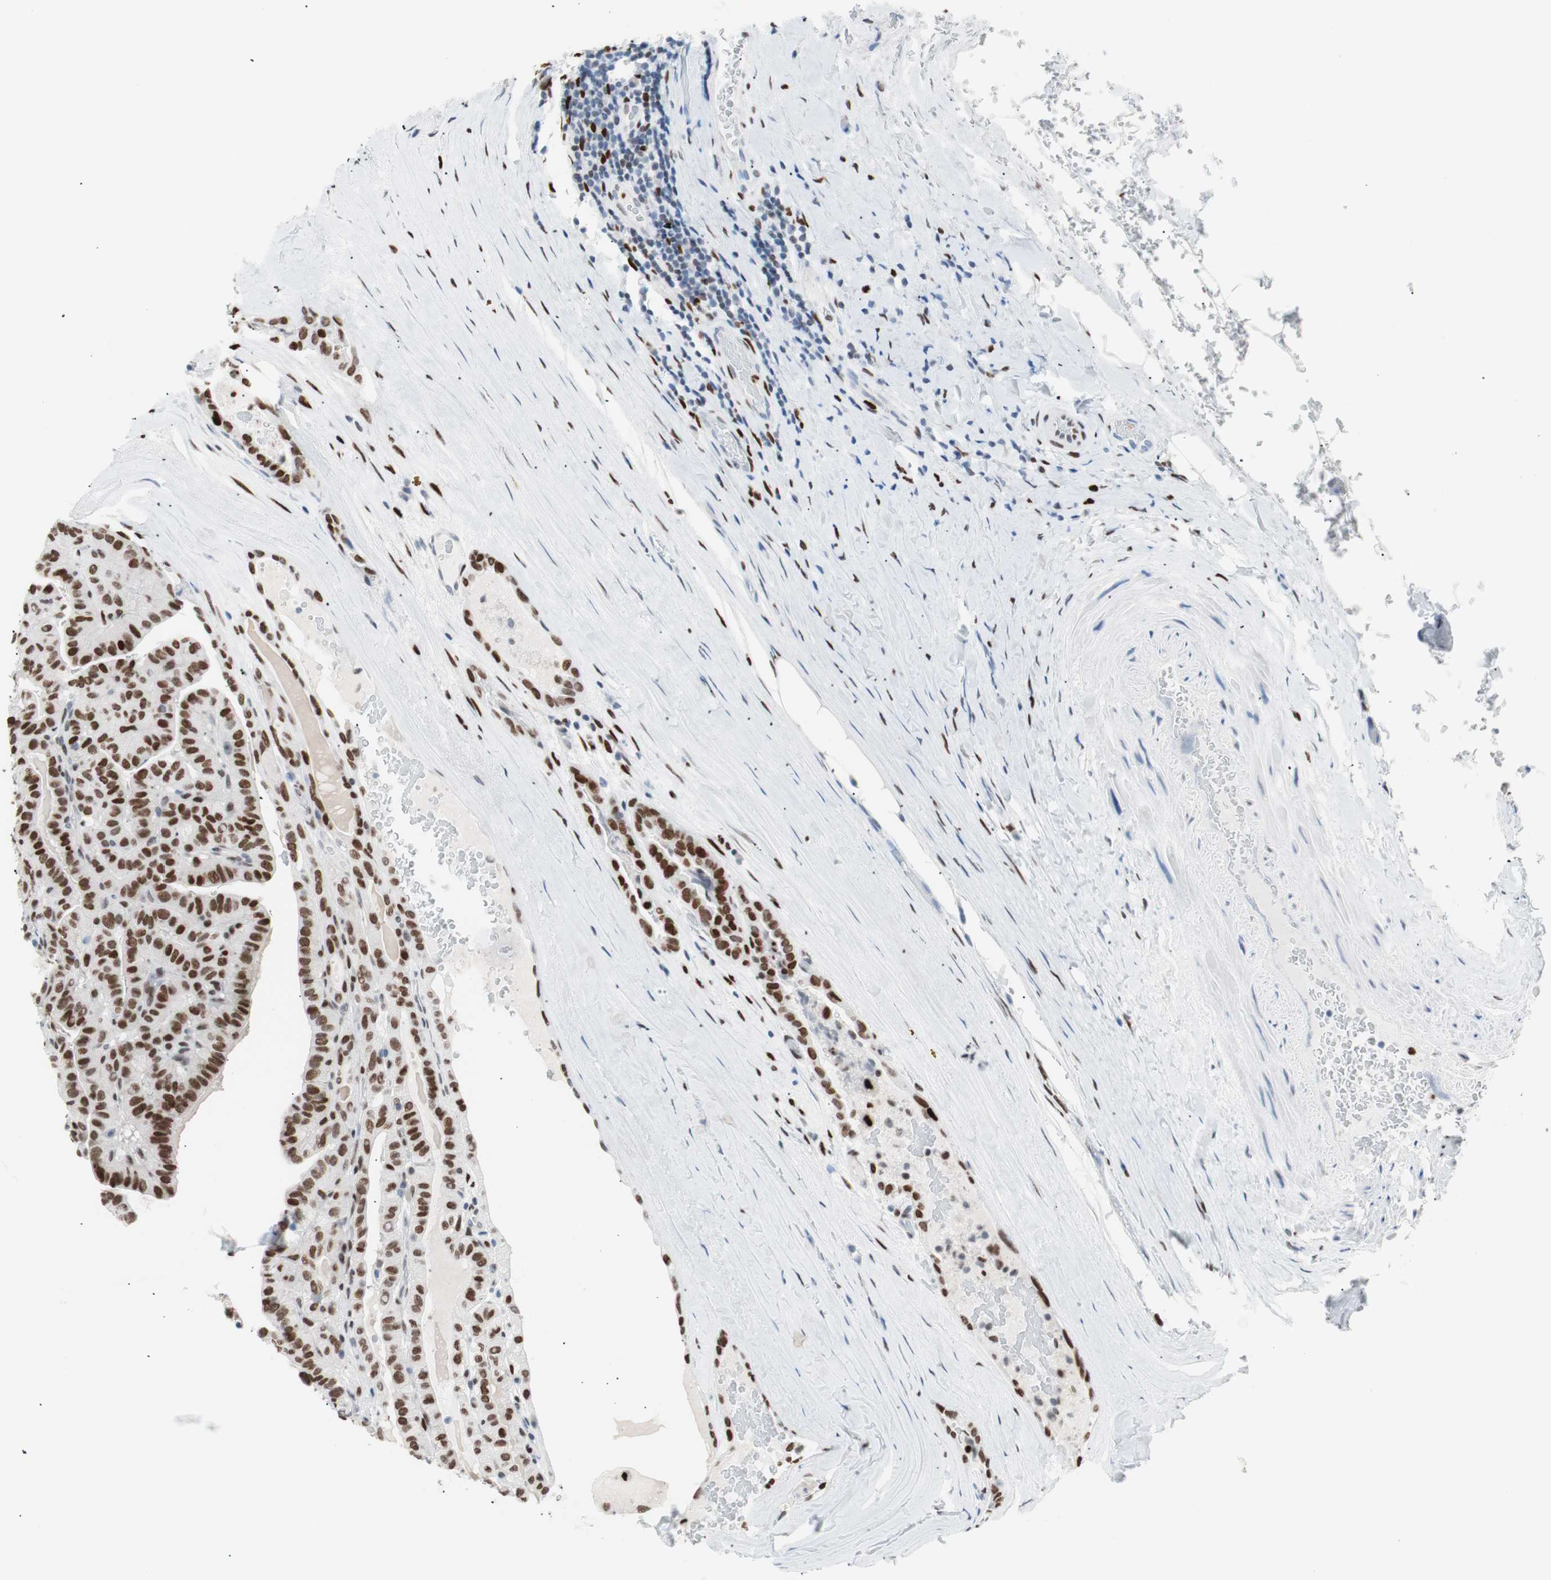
{"staining": {"intensity": "moderate", "quantity": ">75%", "location": "nuclear"}, "tissue": "thyroid cancer", "cell_type": "Tumor cells", "image_type": "cancer", "snomed": [{"axis": "morphology", "description": "Papillary adenocarcinoma, NOS"}, {"axis": "topography", "description": "Thyroid gland"}], "caption": "A brown stain highlights moderate nuclear staining of a protein in human thyroid cancer tumor cells. (DAB (3,3'-diaminobenzidine) IHC, brown staining for protein, blue staining for nuclei).", "gene": "CEBPB", "patient": {"sex": "male", "age": 77}}